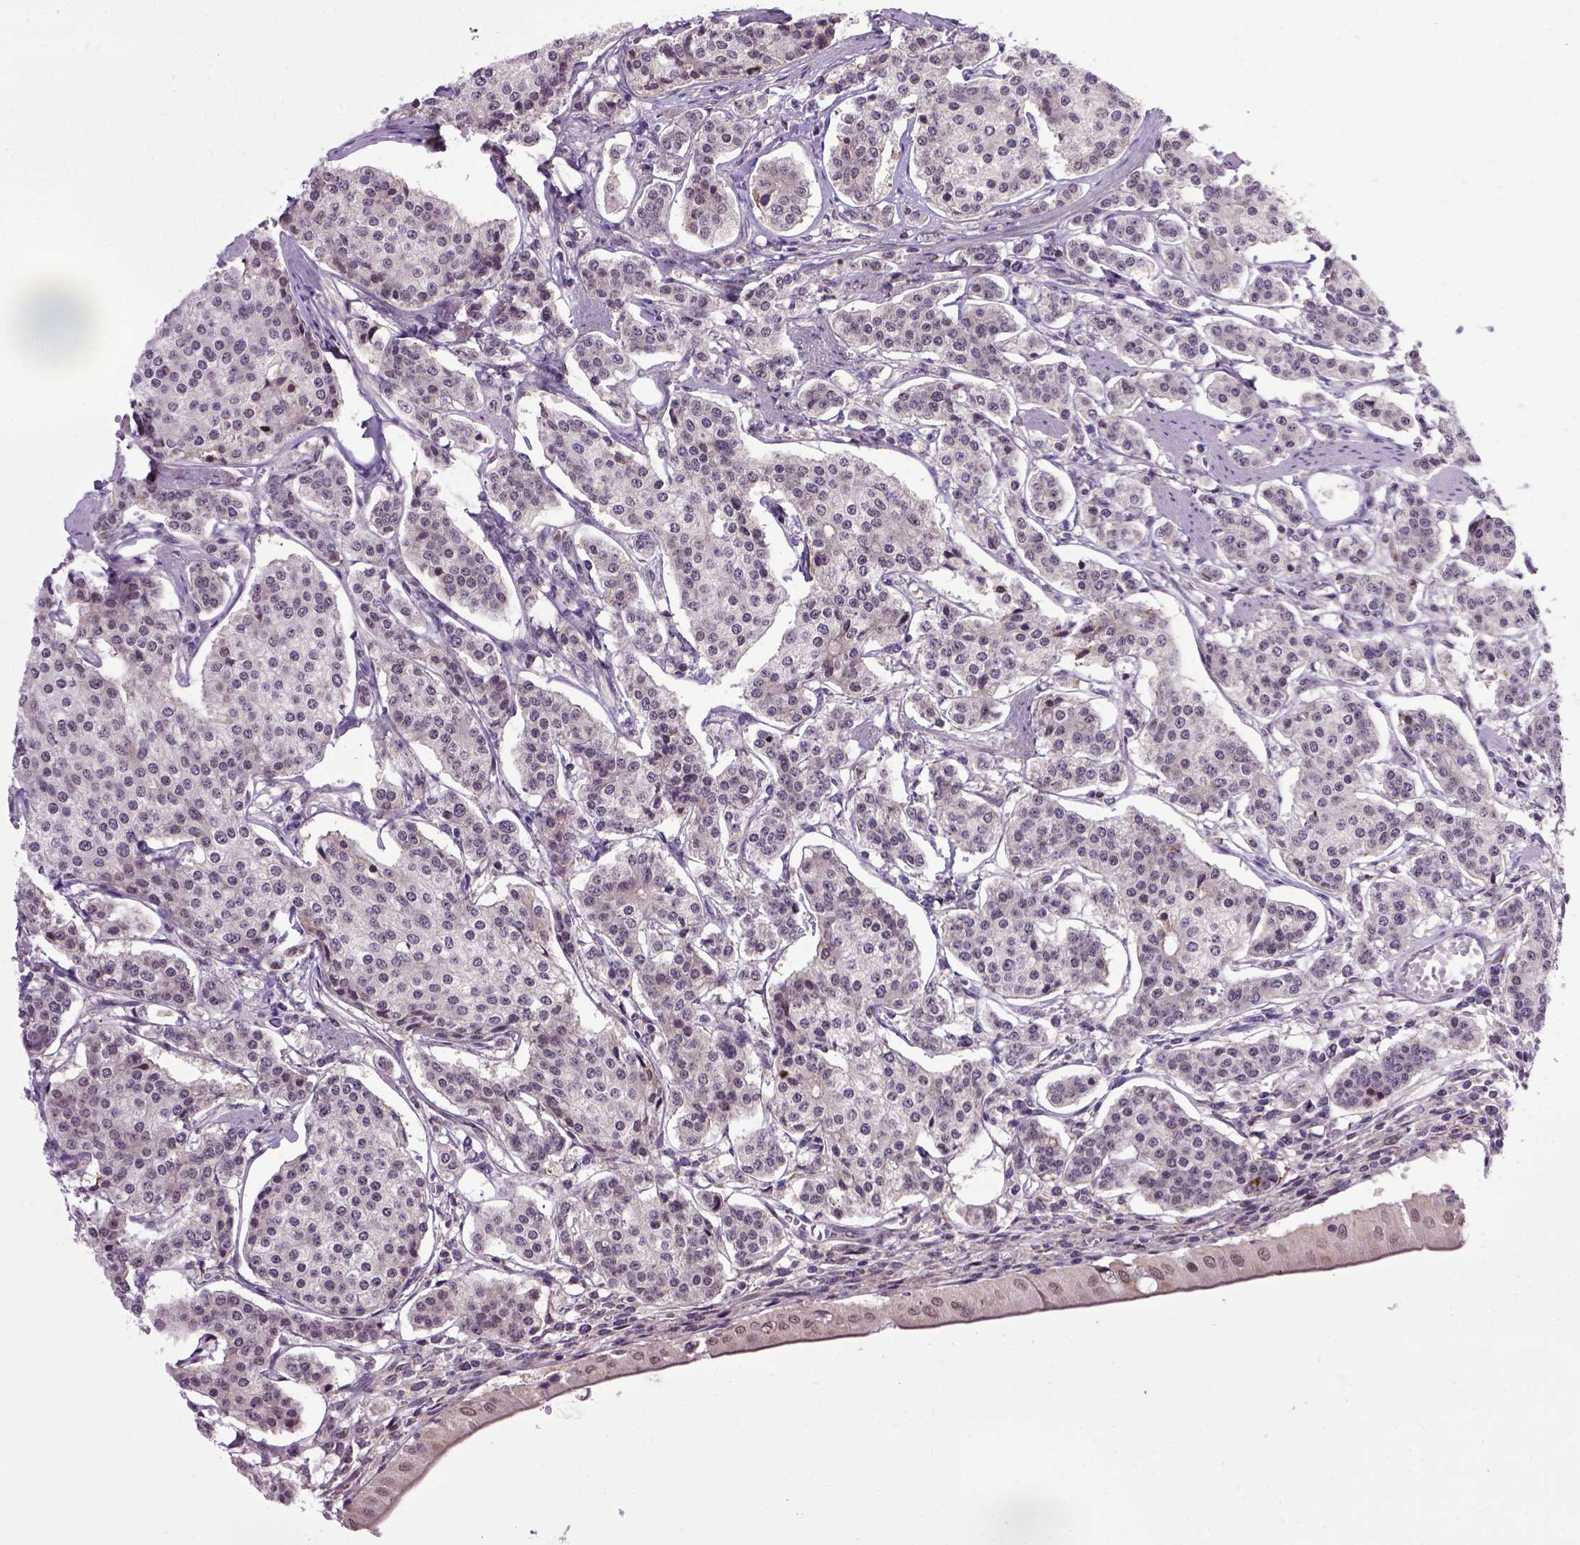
{"staining": {"intensity": "negative", "quantity": "none", "location": "none"}, "tissue": "carcinoid", "cell_type": "Tumor cells", "image_type": "cancer", "snomed": [{"axis": "morphology", "description": "Carcinoid, malignant, NOS"}, {"axis": "topography", "description": "Small intestine"}], "caption": "Tumor cells are negative for protein expression in human carcinoid (malignant).", "gene": "RAB43", "patient": {"sex": "female", "age": 65}}